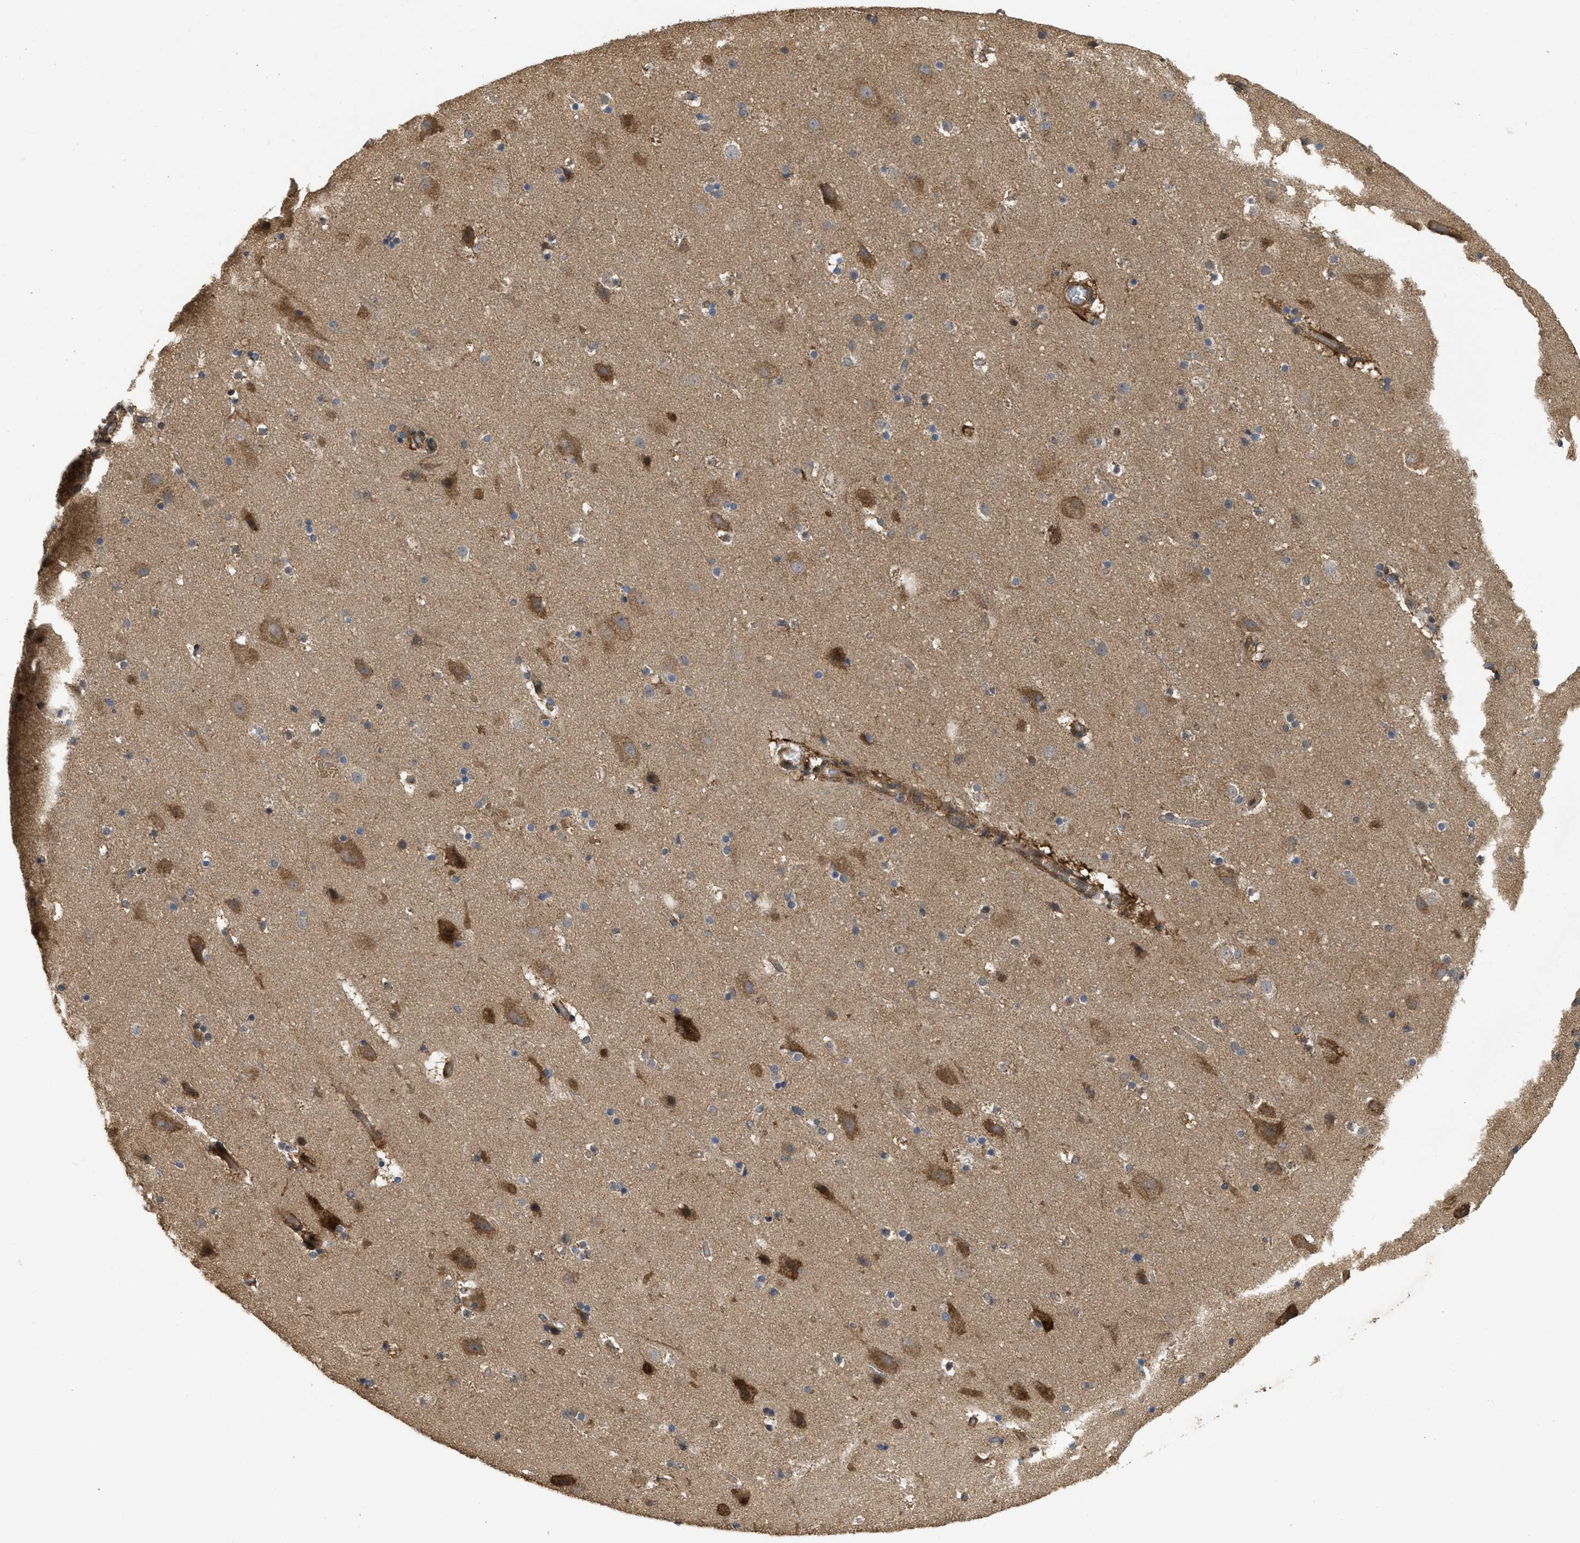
{"staining": {"intensity": "moderate", "quantity": "25%-75%", "location": "cytoplasmic/membranous,nuclear"}, "tissue": "cerebral cortex", "cell_type": "Endothelial cells", "image_type": "normal", "snomed": [{"axis": "morphology", "description": "Normal tissue, NOS"}, {"axis": "topography", "description": "Cerebral cortex"}], "caption": "The histopathology image demonstrates a brown stain indicating the presence of a protein in the cytoplasmic/membranous,nuclear of endothelial cells in cerebral cortex.", "gene": "CBR3", "patient": {"sex": "male", "age": 45}}